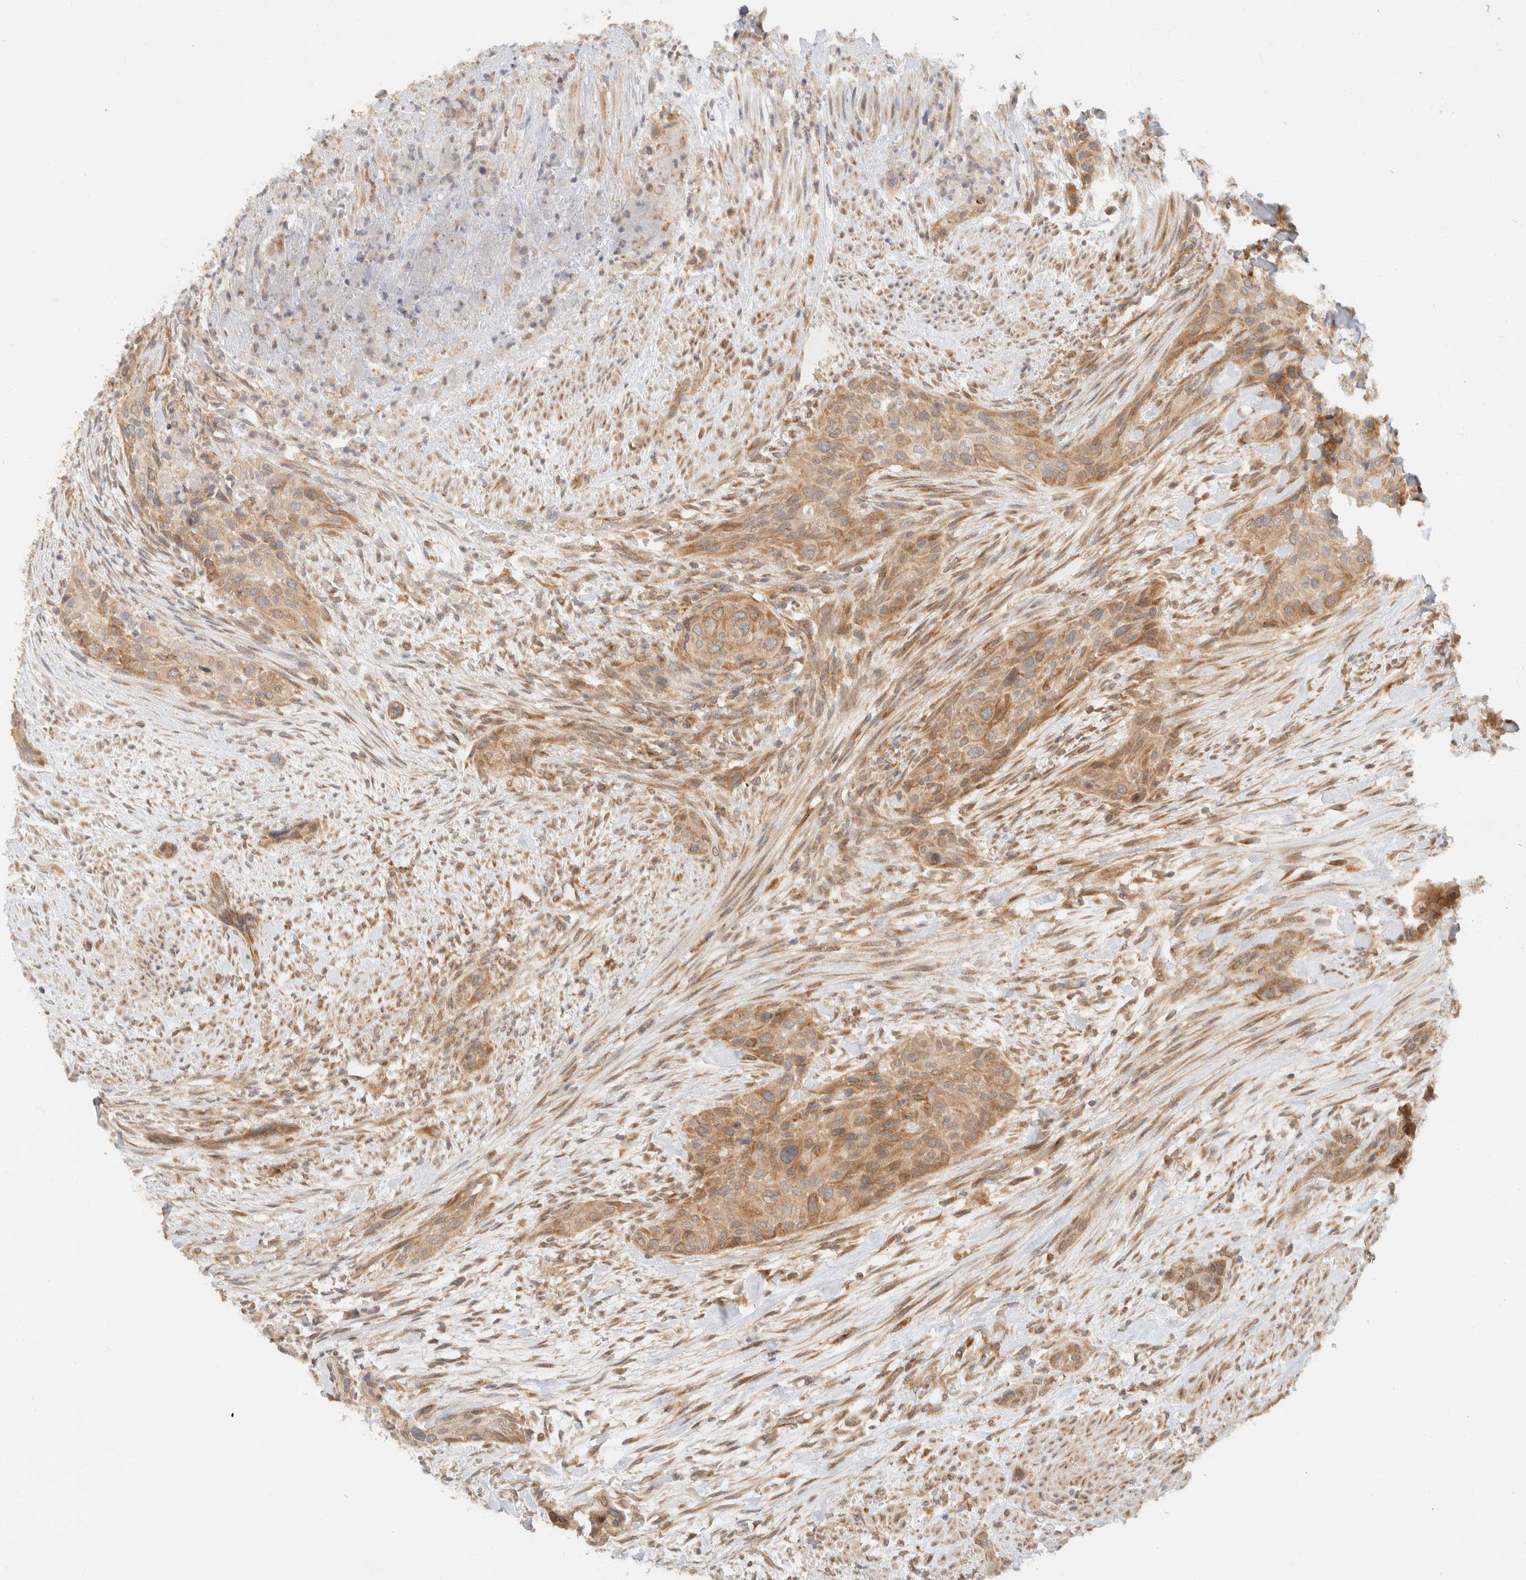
{"staining": {"intensity": "moderate", "quantity": ">75%", "location": "cytoplasmic/membranous"}, "tissue": "urothelial cancer", "cell_type": "Tumor cells", "image_type": "cancer", "snomed": [{"axis": "morphology", "description": "Urothelial carcinoma, High grade"}, {"axis": "topography", "description": "Urinary bladder"}], "caption": "Tumor cells demonstrate medium levels of moderate cytoplasmic/membranous expression in approximately >75% of cells in urothelial cancer.", "gene": "TACC1", "patient": {"sex": "male", "age": 35}}